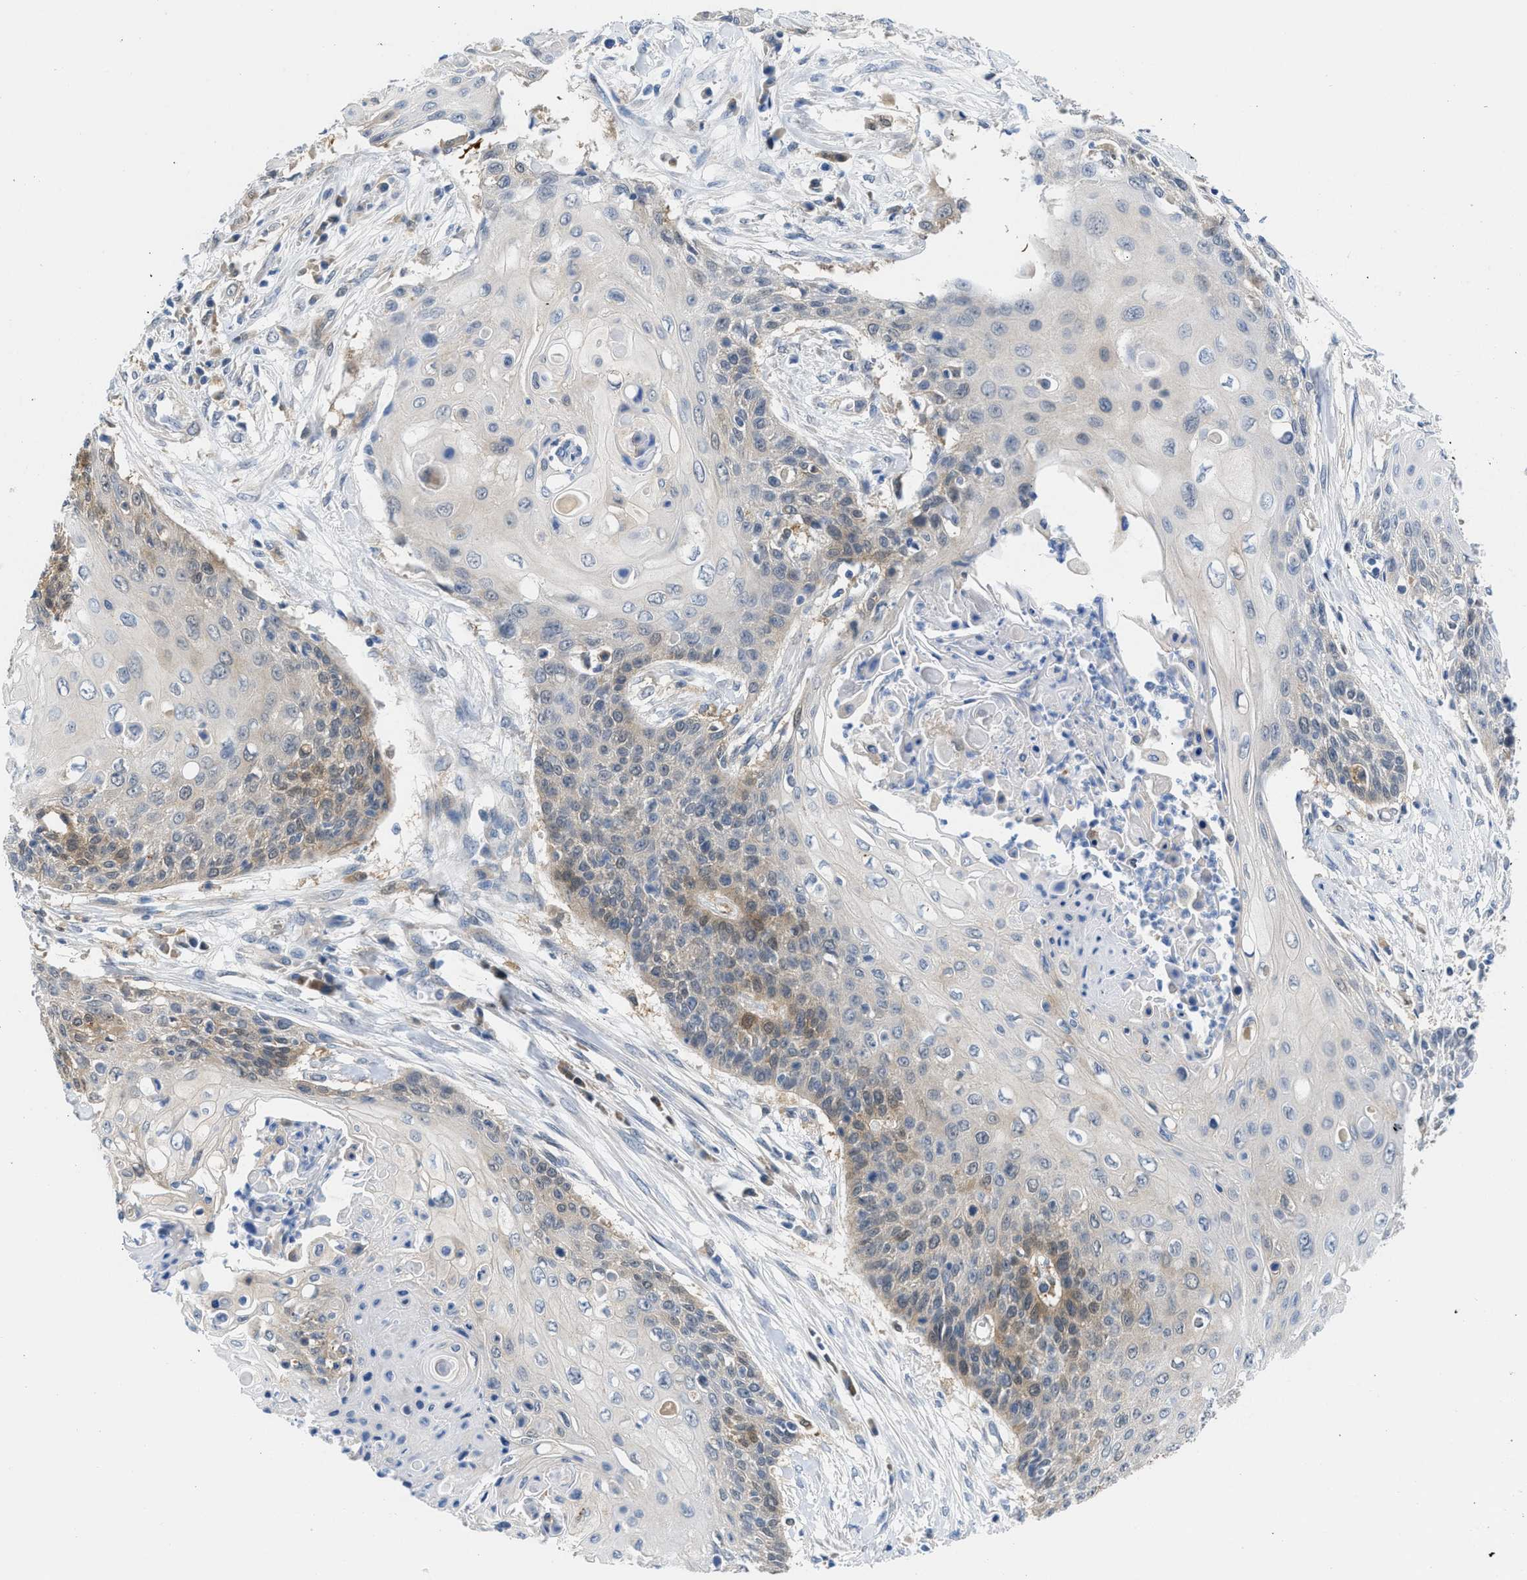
{"staining": {"intensity": "weak", "quantity": "<25%", "location": "cytoplasmic/membranous,nuclear"}, "tissue": "cervical cancer", "cell_type": "Tumor cells", "image_type": "cancer", "snomed": [{"axis": "morphology", "description": "Squamous cell carcinoma, NOS"}, {"axis": "topography", "description": "Cervix"}], "caption": "A micrograph of human squamous cell carcinoma (cervical) is negative for staining in tumor cells.", "gene": "CBR1", "patient": {"sex": "female", "age": 39}}